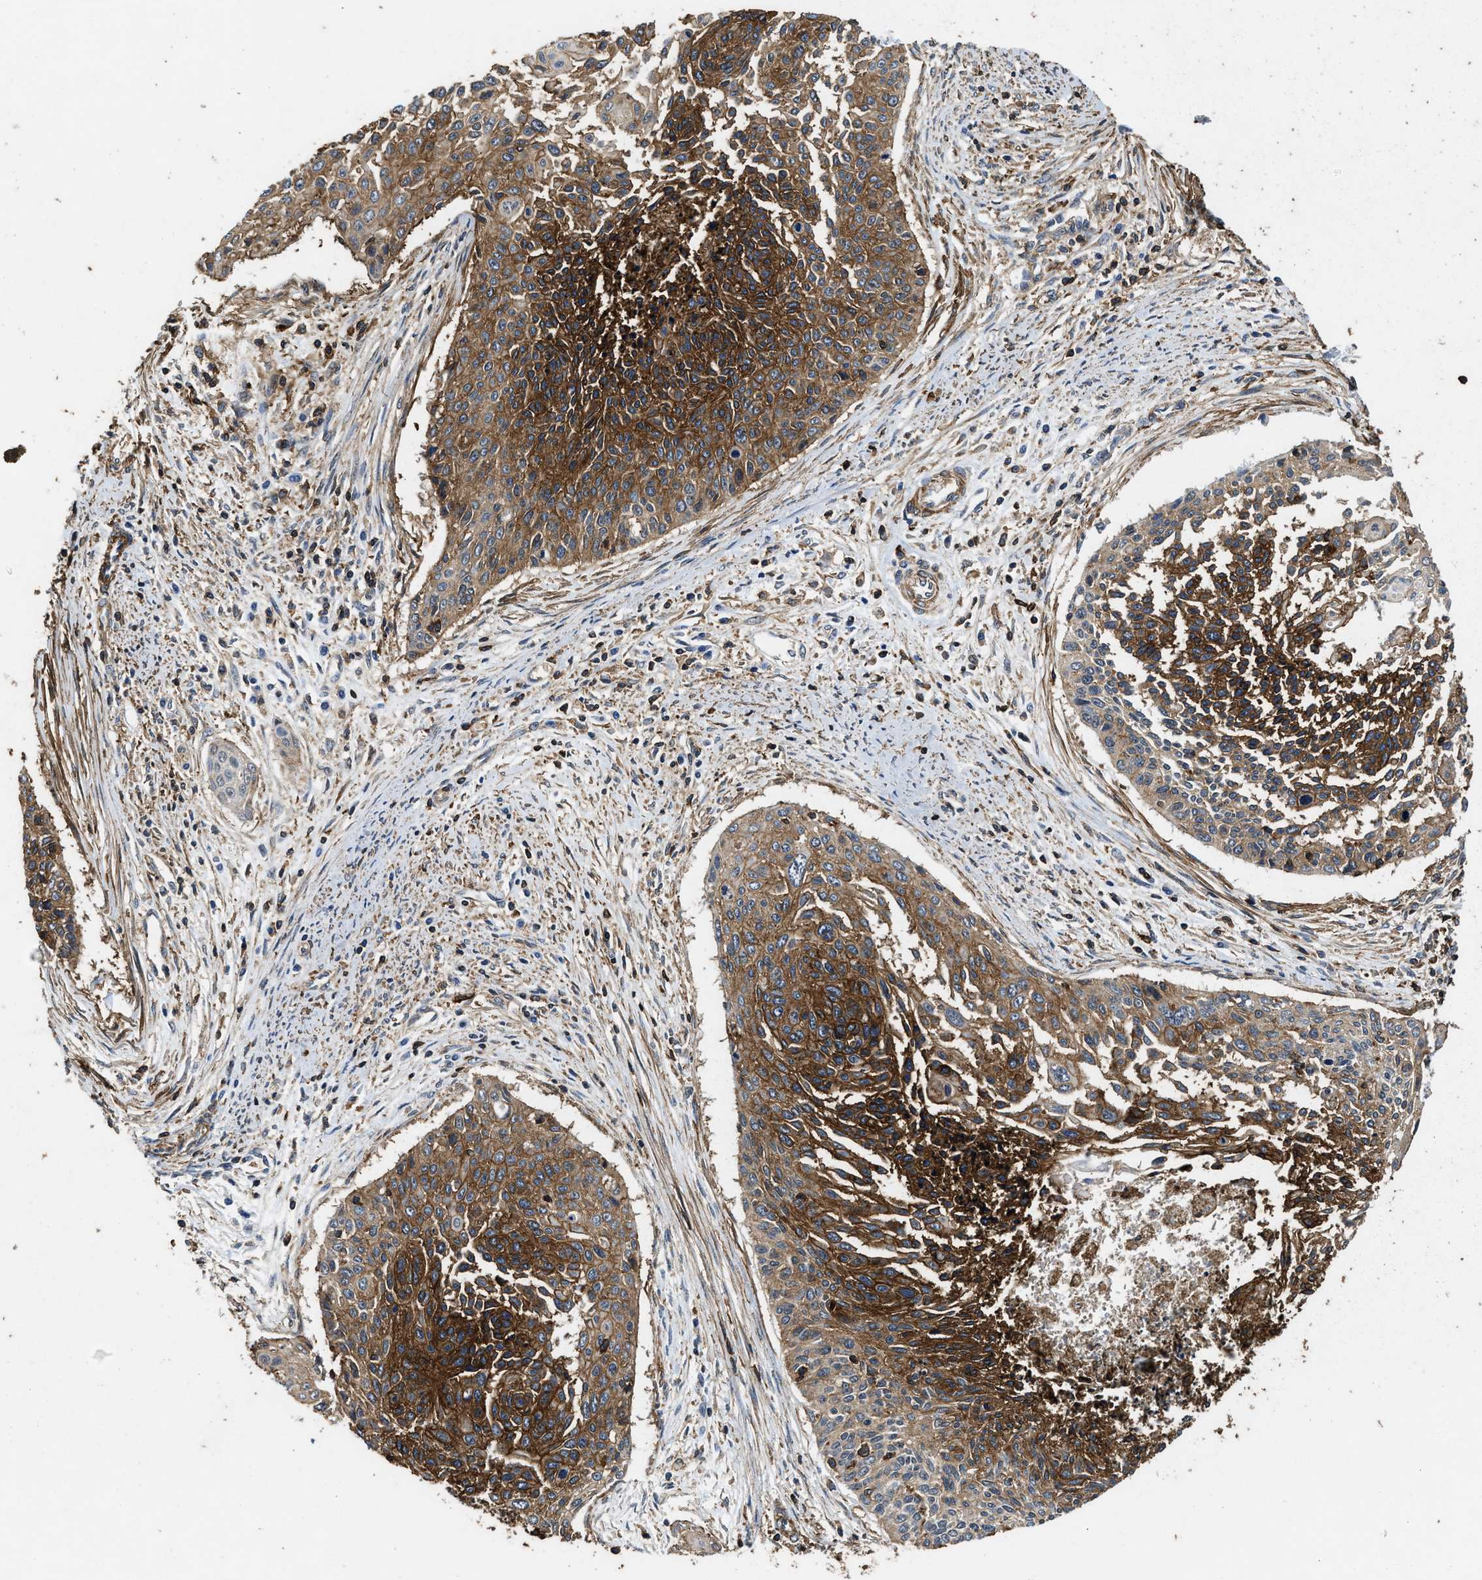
{"staining": {"intensity": "strong", "quantity": ">75%", "location": "cytoplasmic/membranous"}, "tissue": "cervical cancer", "cell_type": "Tumor cells", "image_type": "cancer", "snomed": [{"axis": "morphology", "description": "Squamous cell carcinoma, NOS"}, {"axis": "topography", "description": "Cervix"}], "caption": "Immunohistochemistry (IHC) of squamous cell carcinoma (cervical) demonstrates high levels of strong cytoplasmic/membranous expression in approximately >75% of tumor cells.", "gene": "LINGO2", "patient": {"sex": "female", "age": 55}}